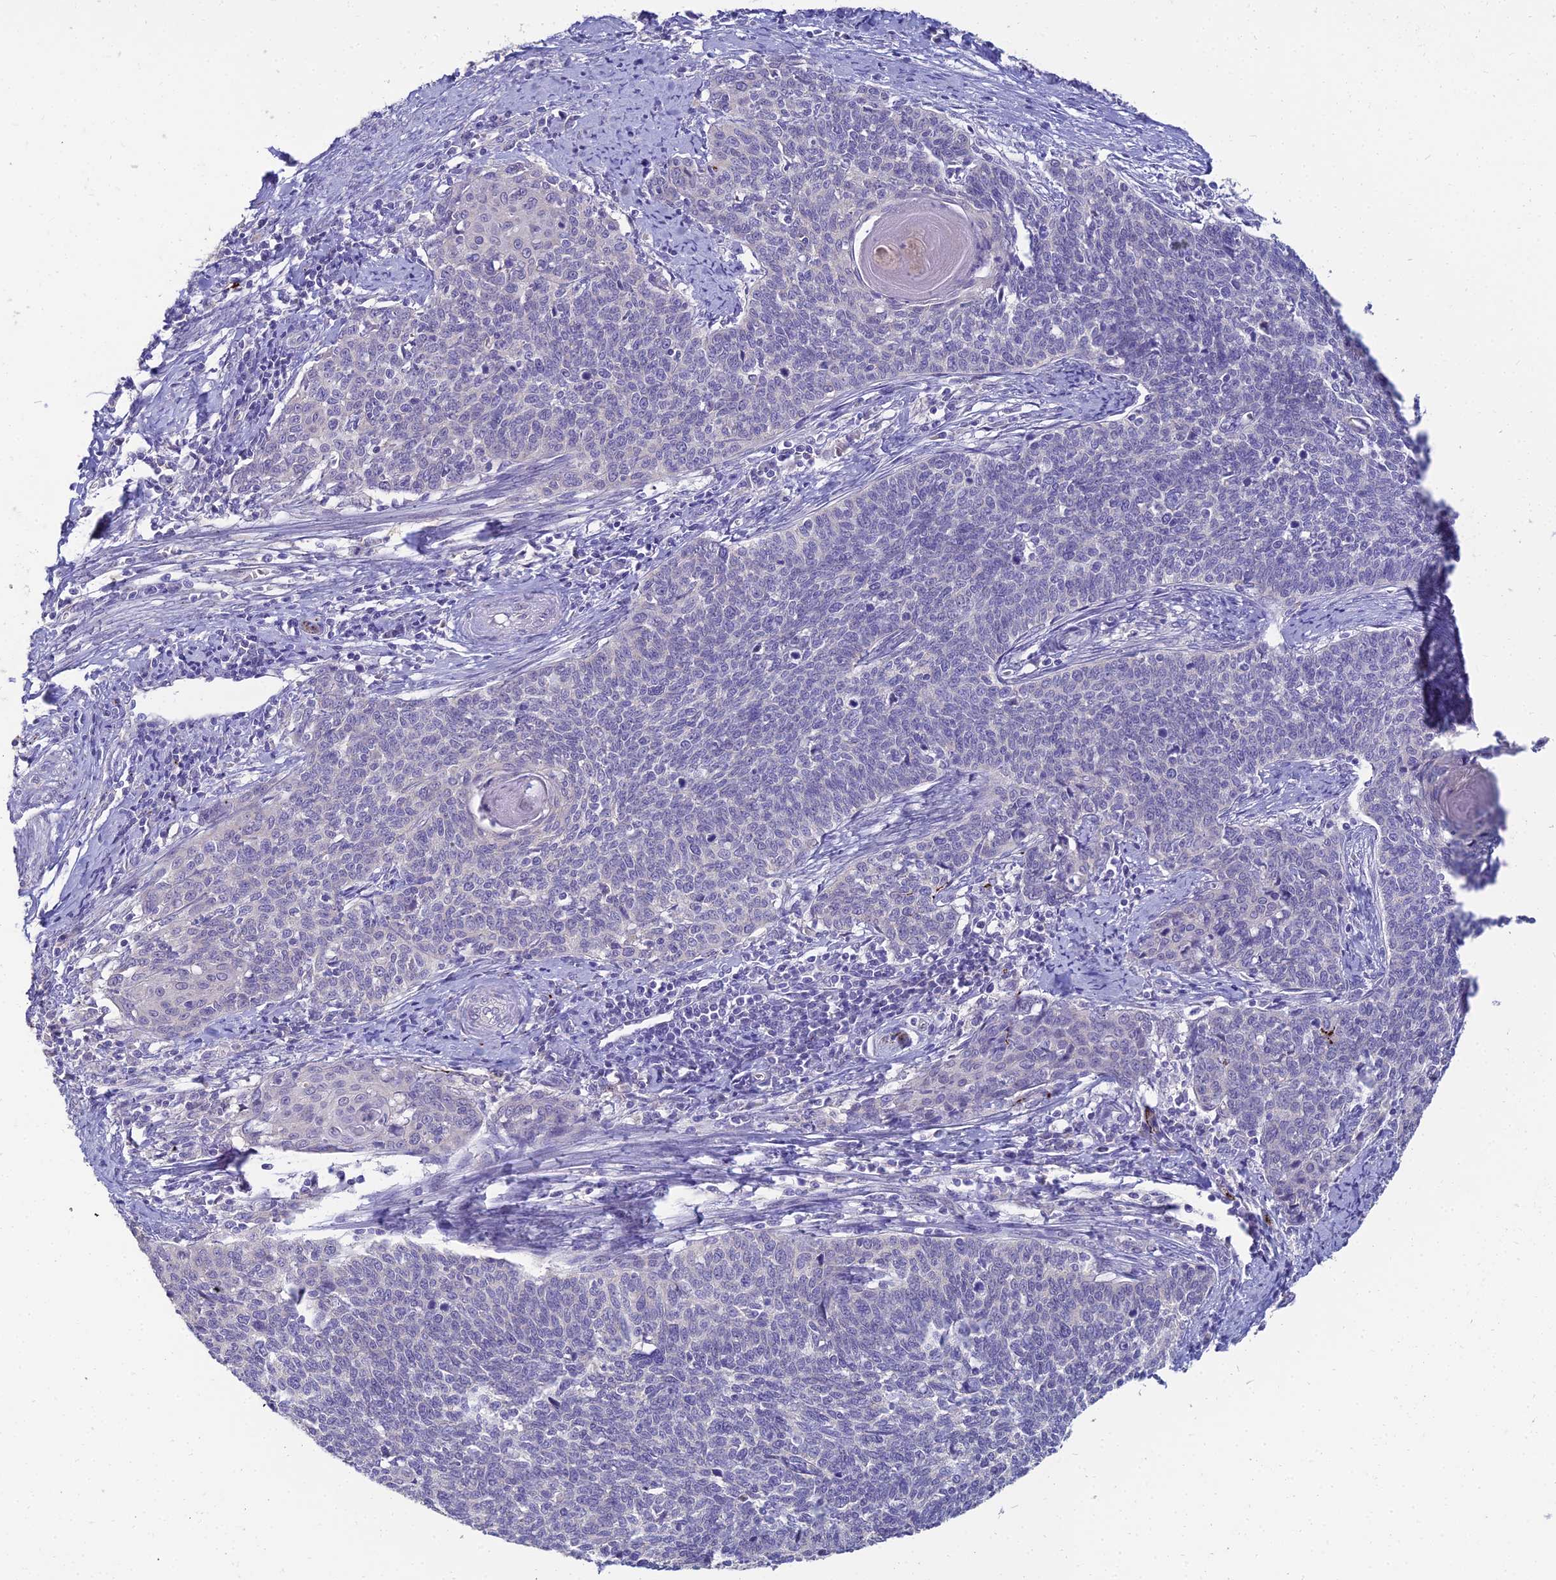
{"staining": {"intensity": "negative", "quantity": "none", "location": "none"}, "tissue": "cervical cancer", "cell_type": "Tumor cells", "image_type": "cancer", "snomed": [{"axis": "morphology", "description": "Squamous cell carcinoma, NOS"}, {"axis": "topography", "description": "Cervix"}], "caption": "Tumor cells are negative for brown protein staining in cervical squamous cell carcinoma.", "gene": "NPY", "patient": {"sex": "female", "age": 39}}